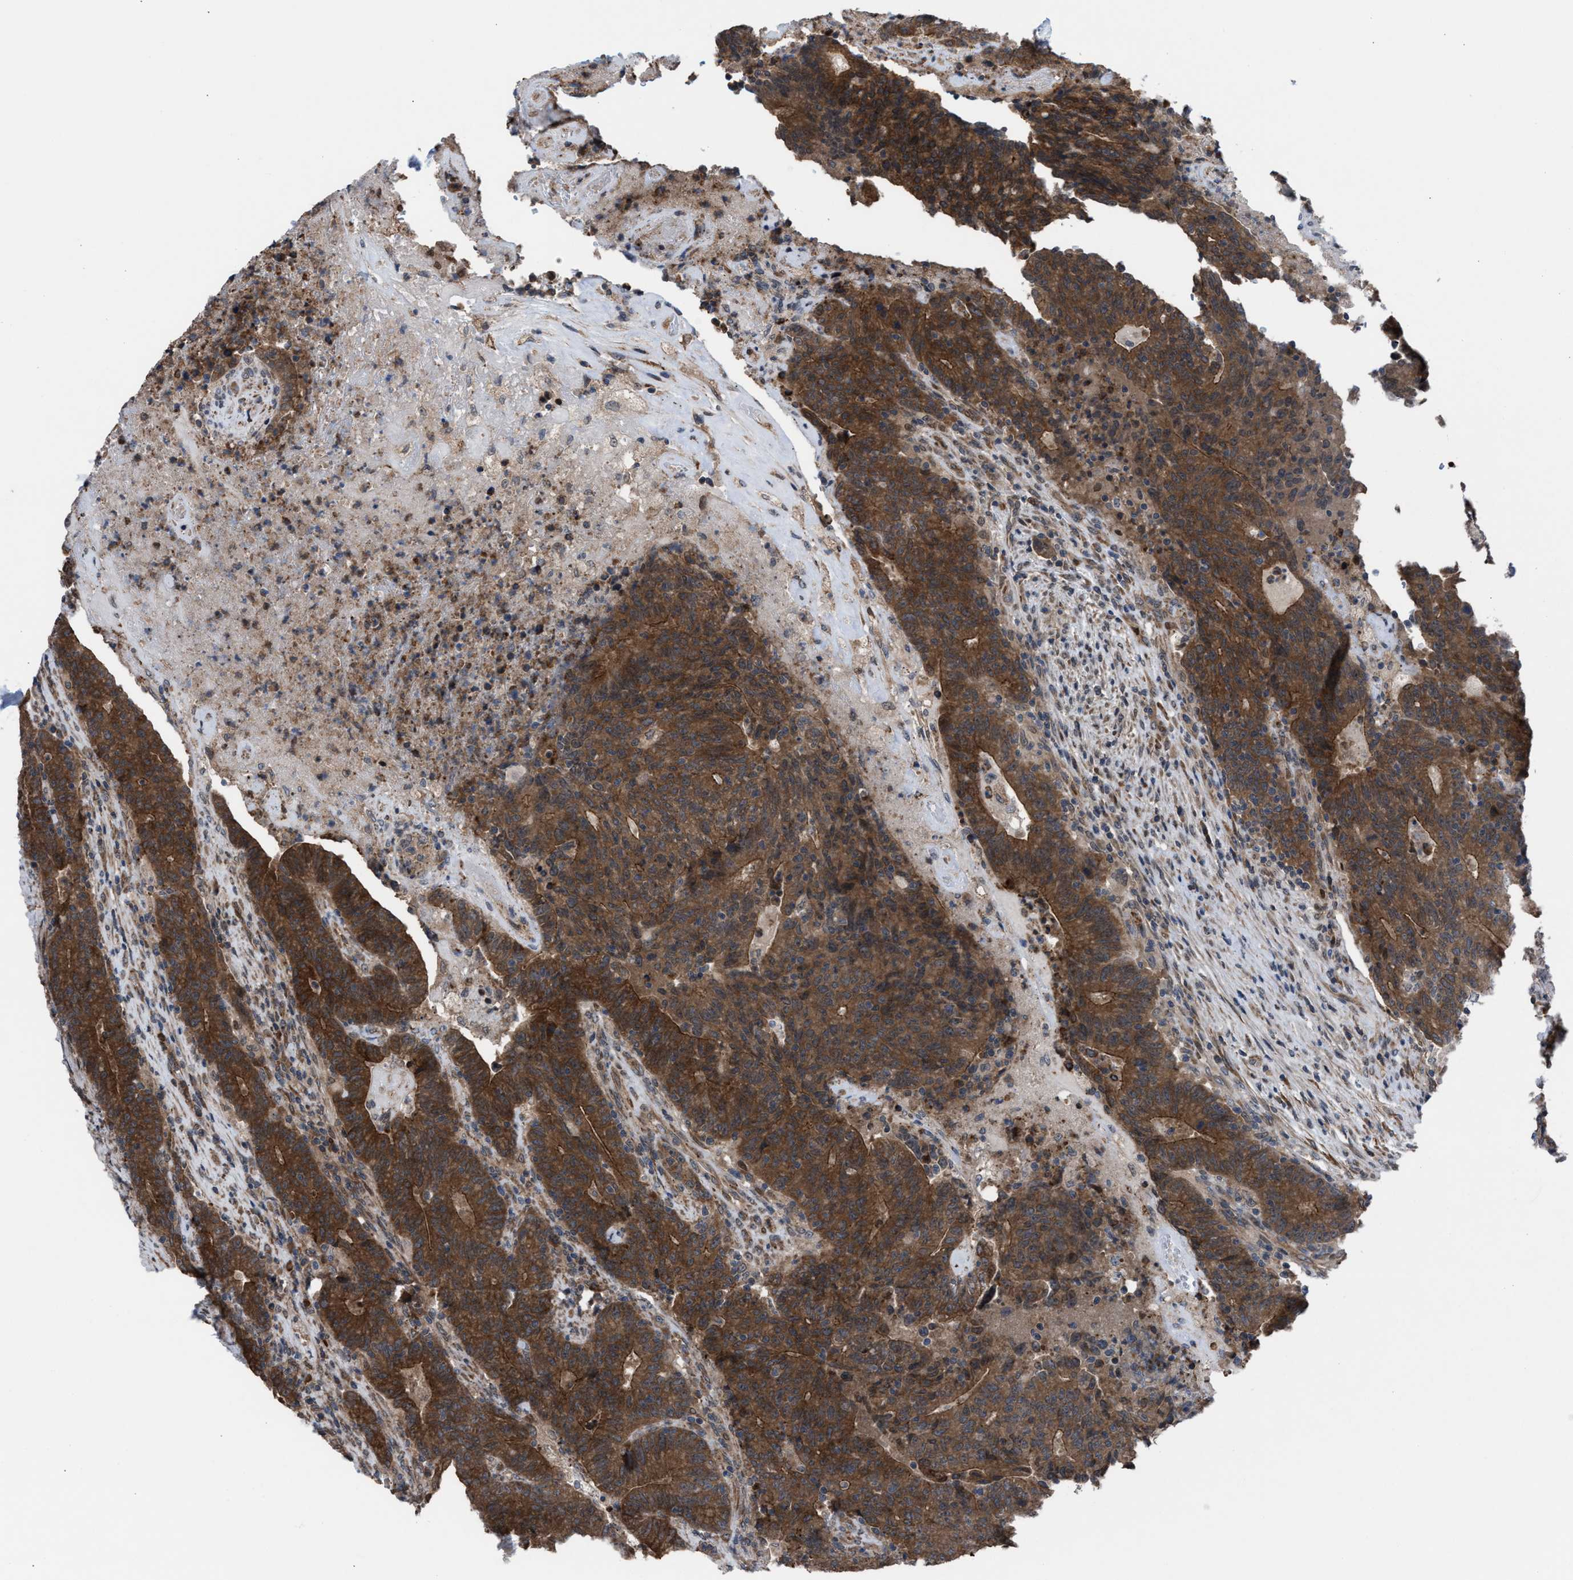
{"staining": {"intensity": "strong", "quantity": ">75%", "location": "cytoplasmic/membranous"}, "tissue": "colorectal cancer", "cell_type": "Tumor cells", "image_type": "cancer", "snomed": [{"axis": "morphology", "description": "Normal tissue, NOS"}, {"axis": "morphology", "description": "Adenocarcinoma, NOS"}, {"axis": "topography", "description": "Colon"}], "caption": "Colorectal cancer stained with DAB (3,3'-diaminobenzidine) immunohistochemistry displays high levels of strong cytoplasmic/membranous staining in approximately >75% of tumor cells.", "gene": "TP53BP2", "patient": {"sex": "female", "age": 75}}